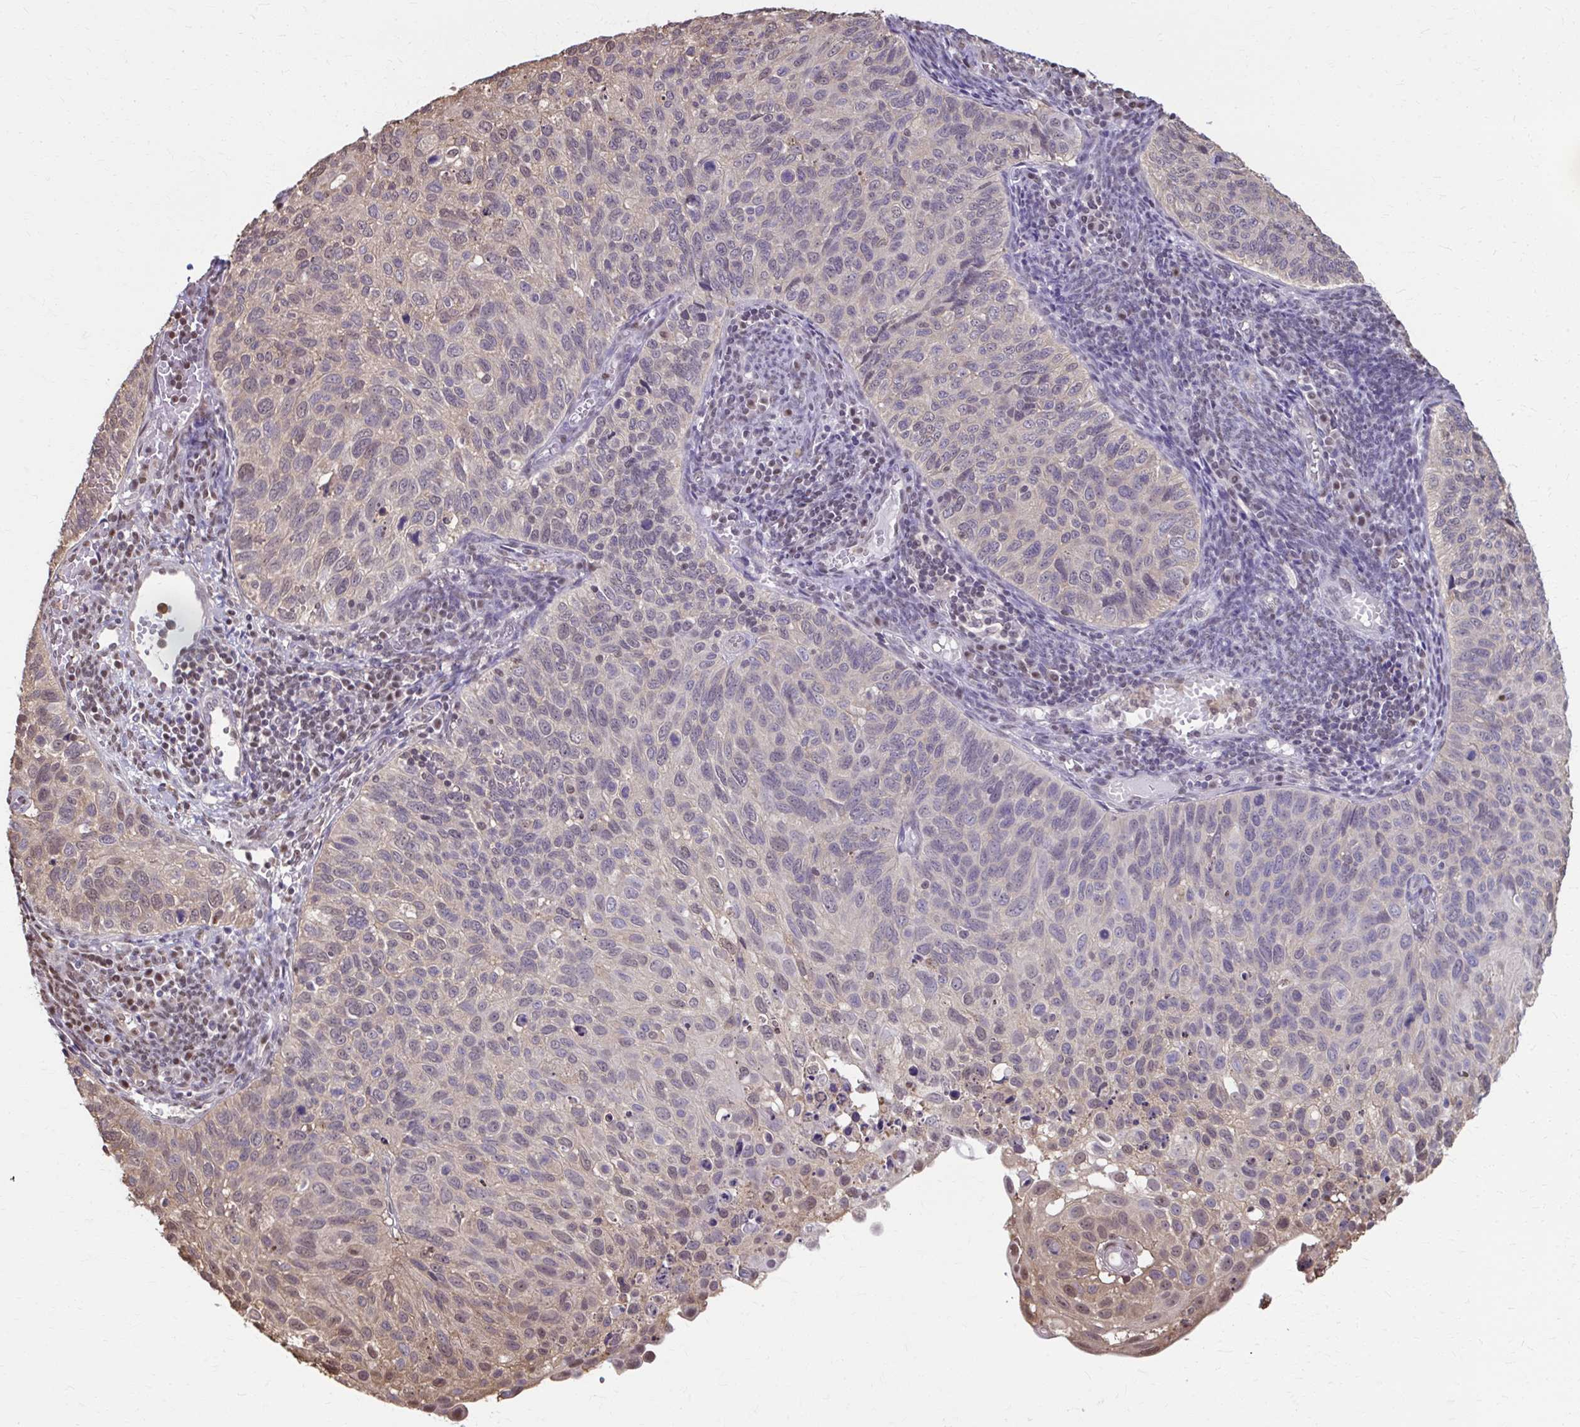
{"staining": {"intensity": "weak", "quantity": "<25%", "location": "nuclear"}, "tissue": "cervical cancer", "cell_type": "Tumor cells", "image_type": "cancer", "snomed": [{"axis": "morphology", "description": "Squamous cell carcinoma, NOS"}, {"axis": "topography", "description": "Cervix"}], "caption": "Tumor cells show no significant protein staining in cervical cancer.", "gene": "ING4", "patient": {"sex": "female", "age": 70}}